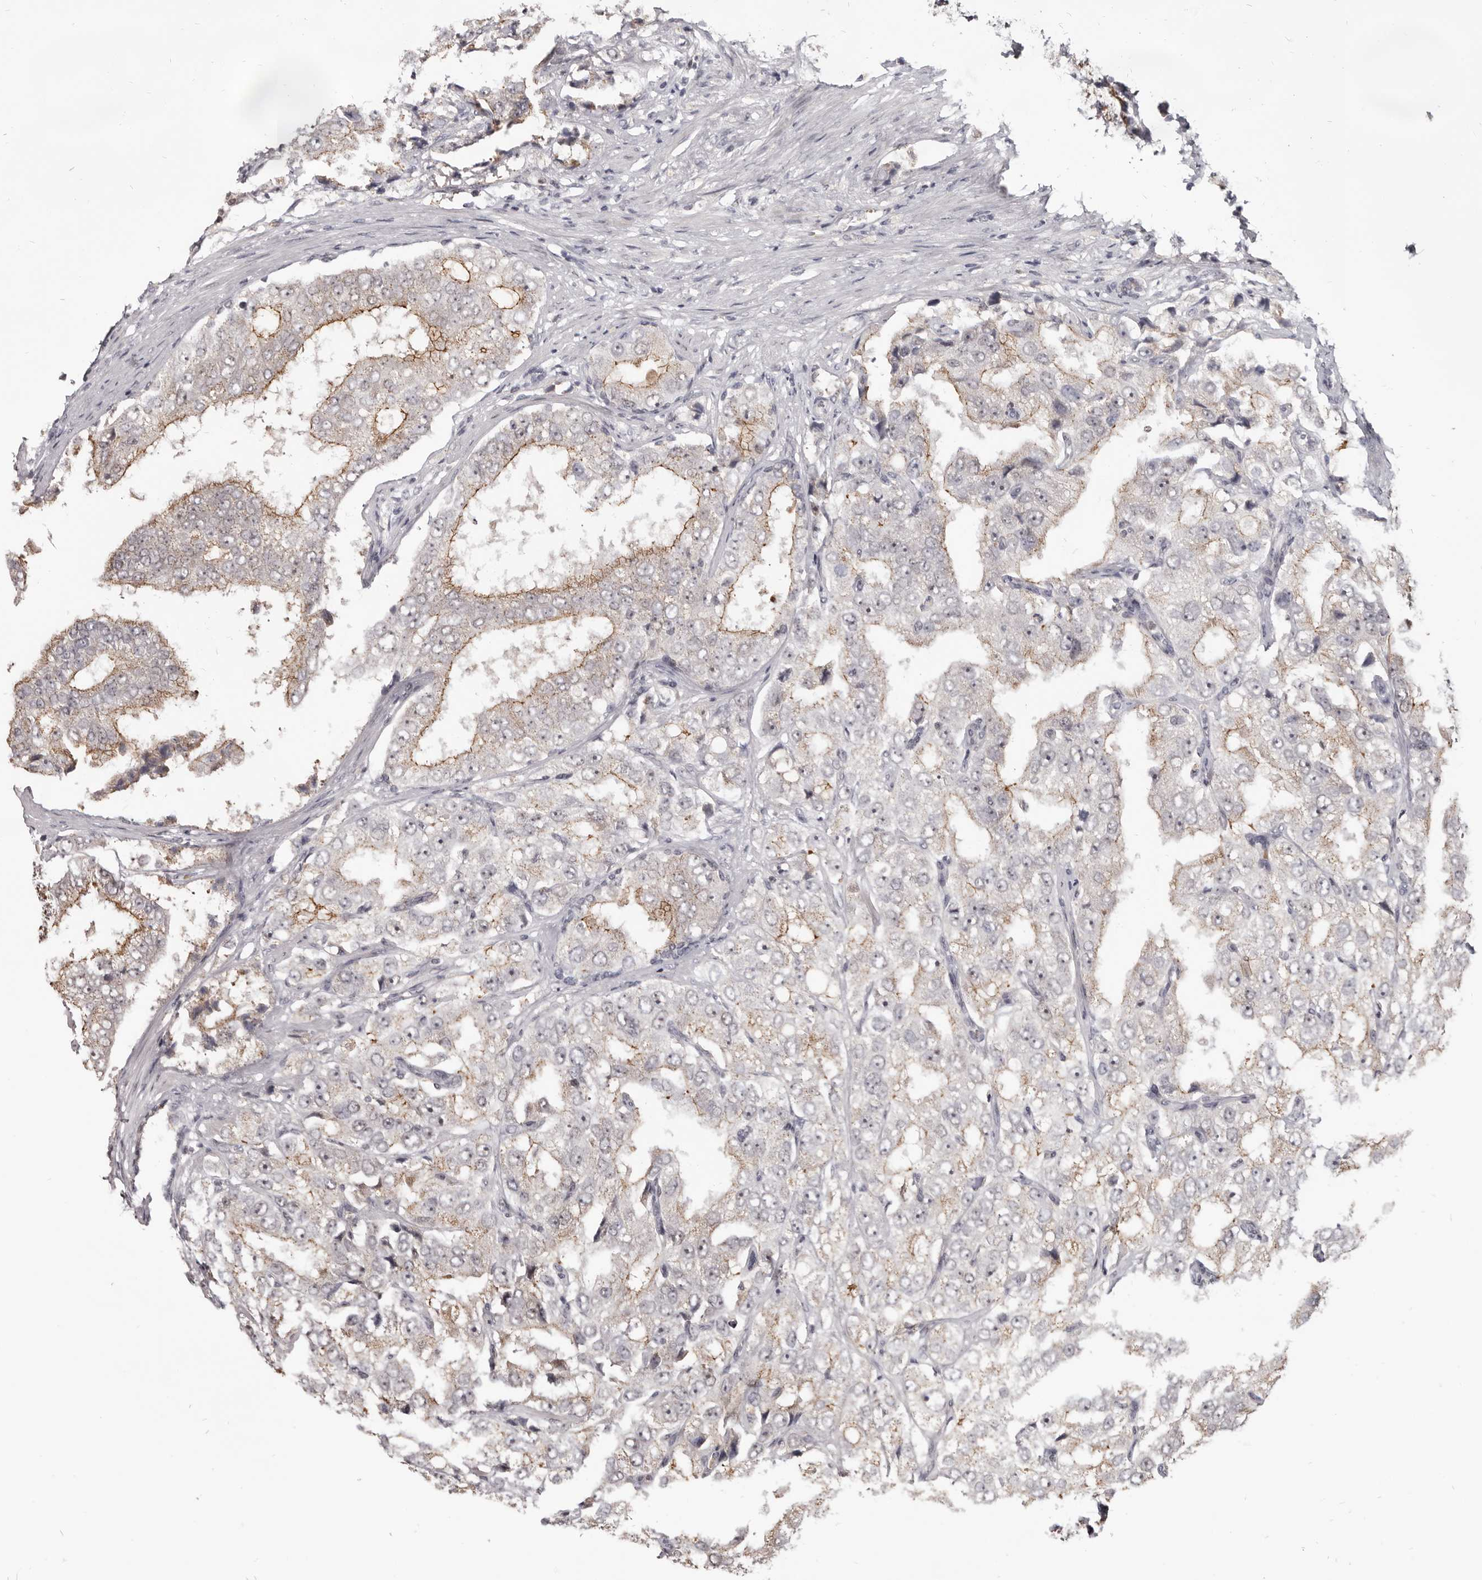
{"staining": {"intensity": "moderate", "quantity": "25%-75%", "location": "cytoplasmic/membranous"}, "tissue": "prostate cancer", "cell_type": "Tumor cells", "image_type": "cancer", "snomed": [{"axis": "morphology", "description": "Adenocarcinoma, High grade"}, {"axis": "topography", "description": "Prostate"}], "caption": "Adenocarcinoma (high-grade) (prostate) stained with a protein marker exhibits moderate staining in tumor cells.", "gene": "CGN", "patient": {"sex": "male", "age": 58}}